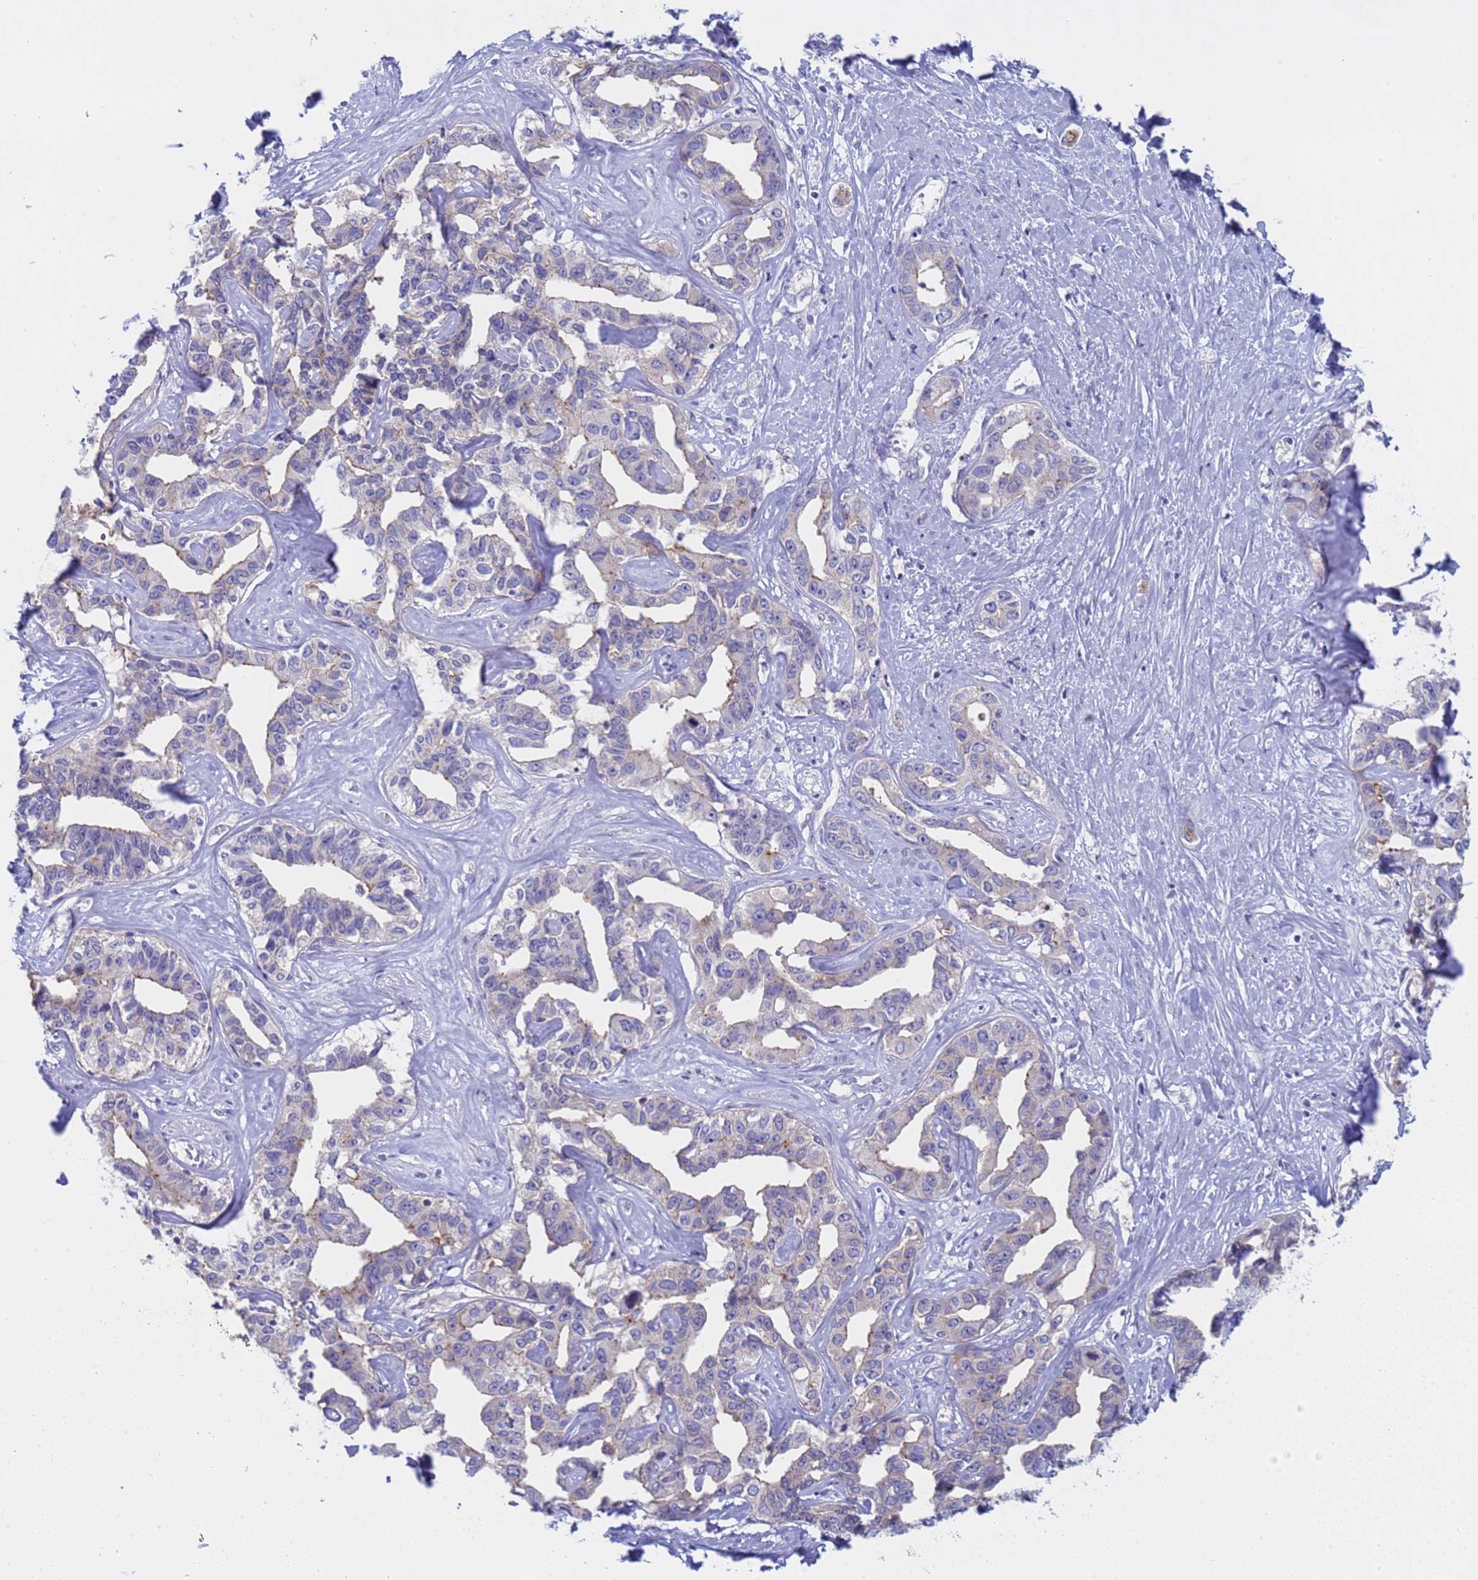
{"staining": {"intensity": "weak", "quantity": "<25%", "location": "cytoplasmic/membranous"}, "tissue": "liver cancer", "cell_type": "Tumor cells", "image_type": "cancer", "snomed": [{"axis": "morphology", "description": "Cholangiocarcinoma"}, {"axis": "topography", "description": "Liver"}], "caption": "This histopathology image is of liver cholangiocarcinoma stained with immunohistochemistry (IHC) to label a protein in brown with the nuclei are counter-stained blue. There is no expression in tumor cells.", "gene": "CAPN7", "patient": {"sex": "male", "age": 59}}